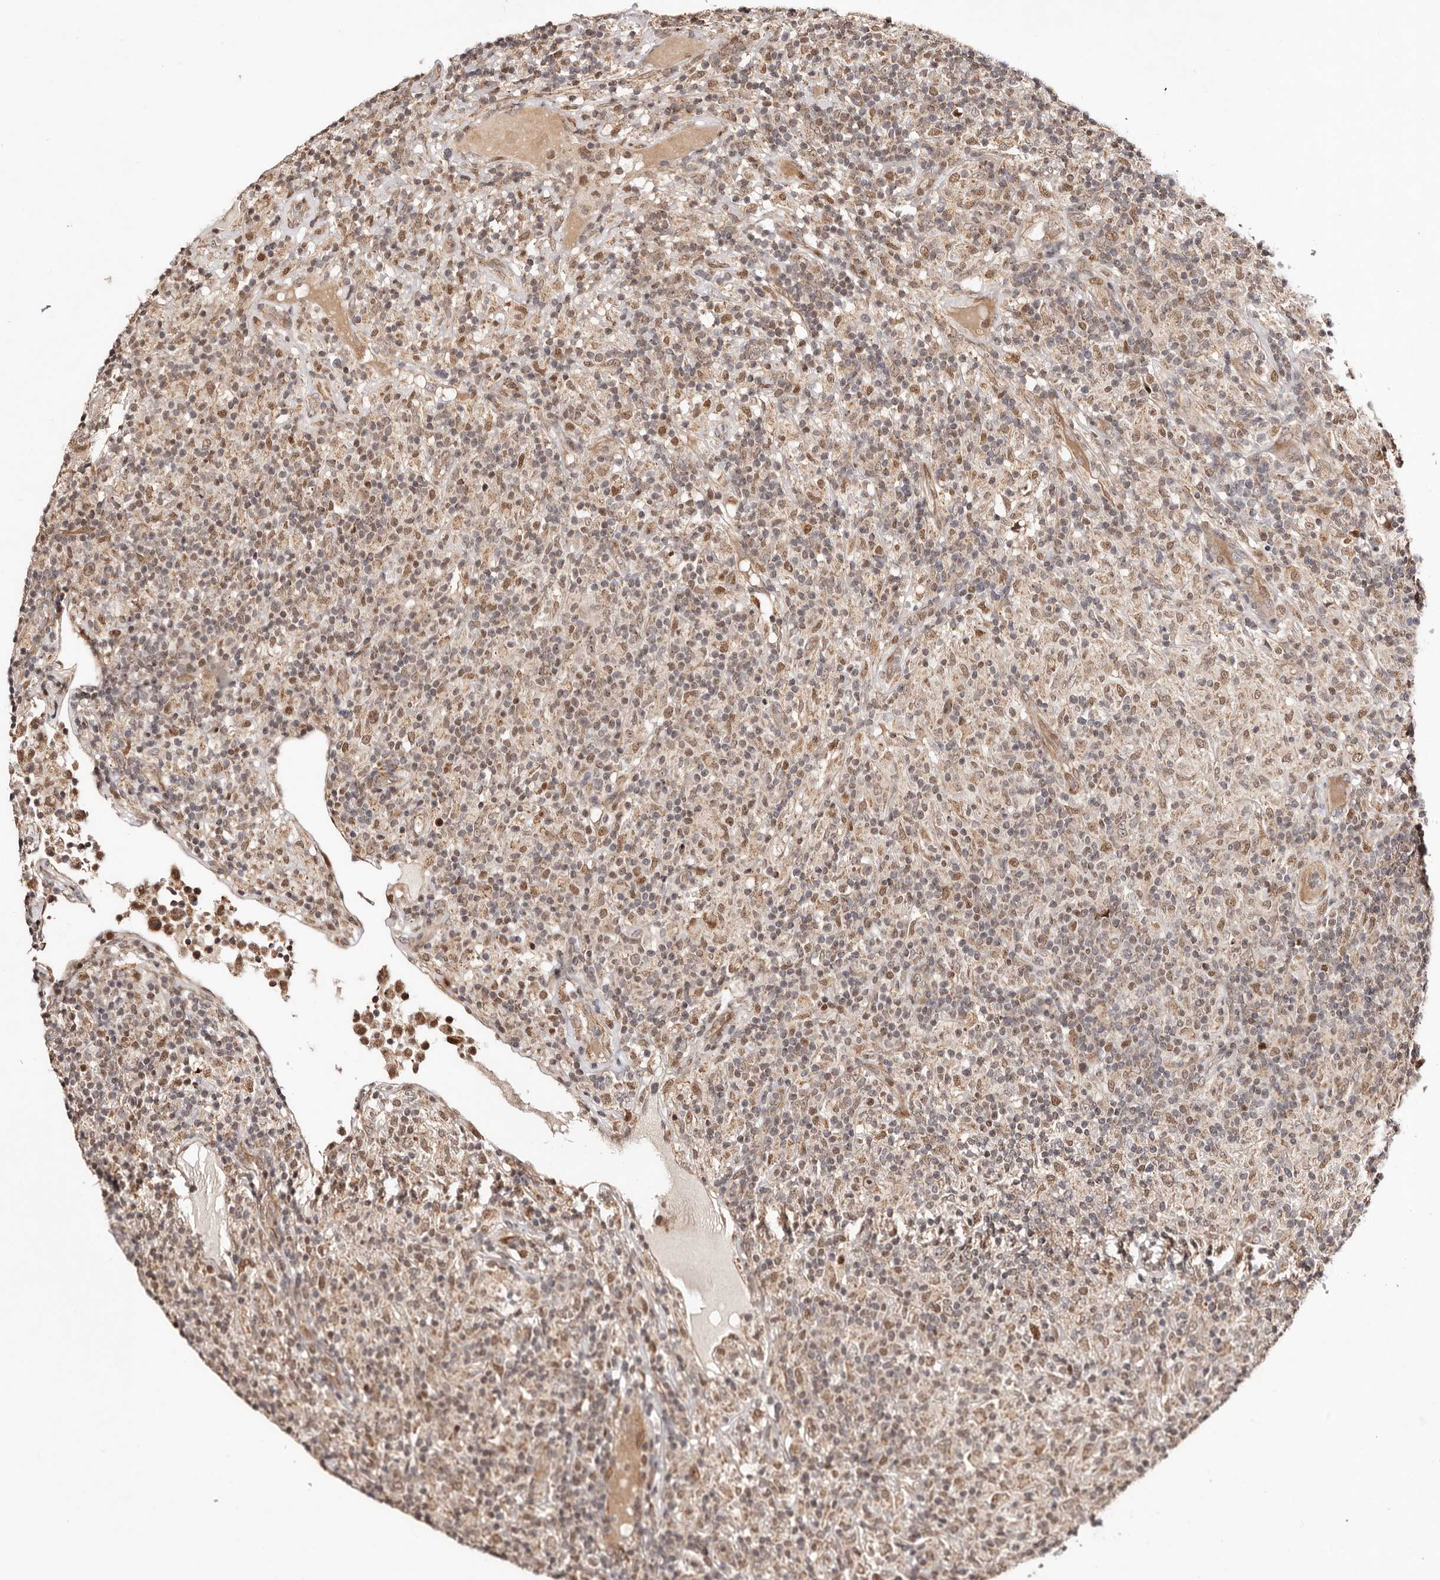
{"staining": {"intensity": "weak", "quantity": "25%-75%", "location": "cytoplasmic/membranous"}, "tissue": "lymphoma", "cell_type": "Tumor cells", "image_type": "cancer", "snomed": [{"axis": "morphology", "description": "Hodgkin's disease, NOS"}, {"axis": "topography", "description": "Lymph node"}], "caption": "The photomicrograph shows staining of Hodgkin's disease, revealing weak cytoplasmic/membranous protein positivity (brown color) within tumor cells.", "gene": "HIVEP3", "patient": {"sex": "male", "age": 70}}